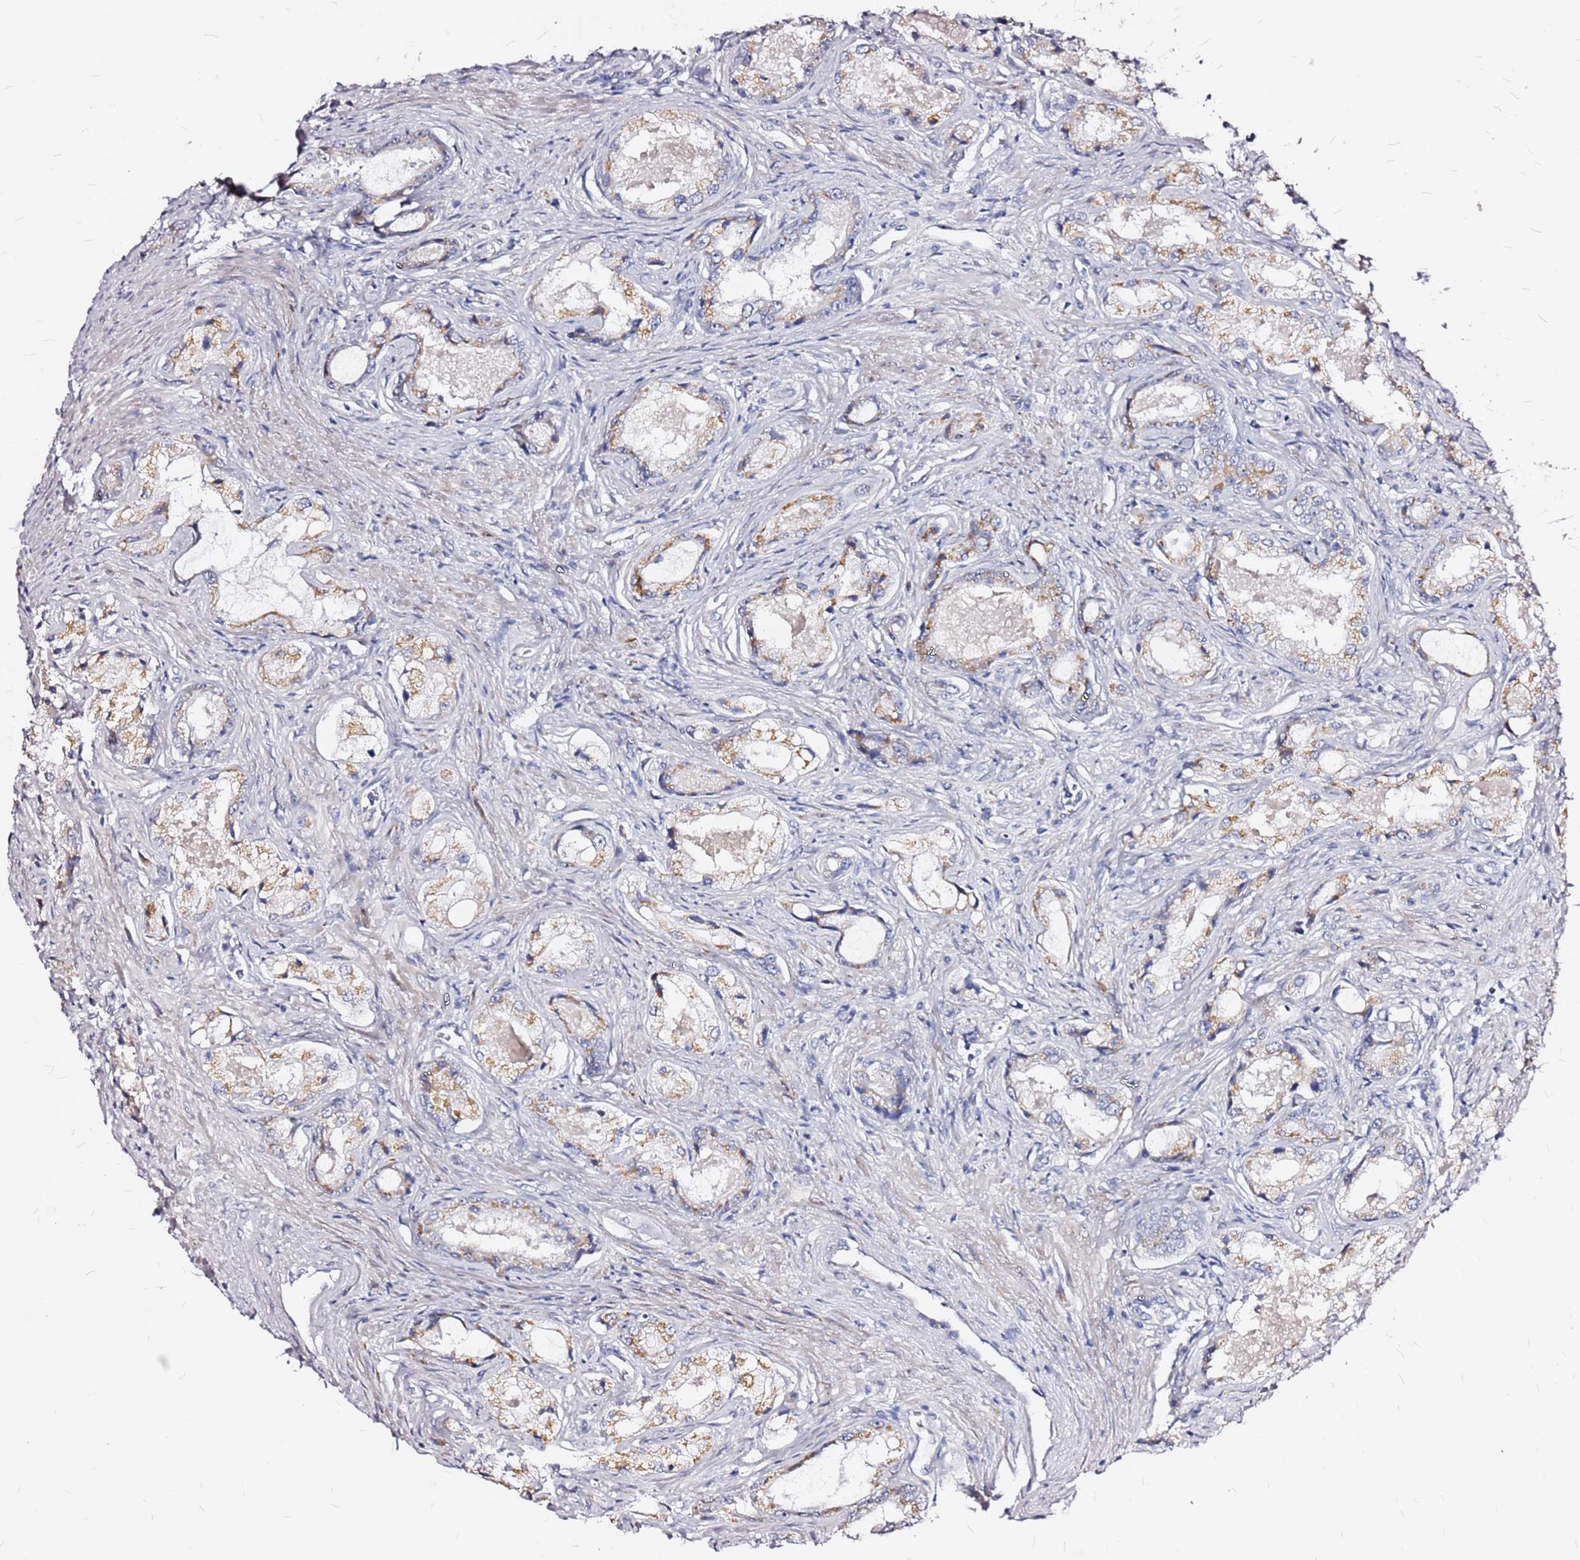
{"staining": {"intensity": "weak", "quantity": "25%-75%", "location": "cytoplasmic/membranous"}, "tissue": "prostate cancer", "cell_type": "Tumor cells", "image_type": "cancer", "snomed": [{"axis": "morphology", "description": "Adenocarcinoma, Low grade"}, {"axis": "topography", "description": "Prostate"}], "caption": "A high-resolution photomicrograph shows immunohistochemistry (IHC) staining of prostate cancer (adenocarcinoma (low-grade)), which exhibits weak cytoplasmic/membranous staining in about 25%-75% of tumor cells. Using DAB (3,3'-diaminobenzidine) (brown) and hematoxylin (blue) stains, captured at high magnification using brightfield microscopy.", "gene": "CASD1", "patient": {"sex": "male", "age": 68}}